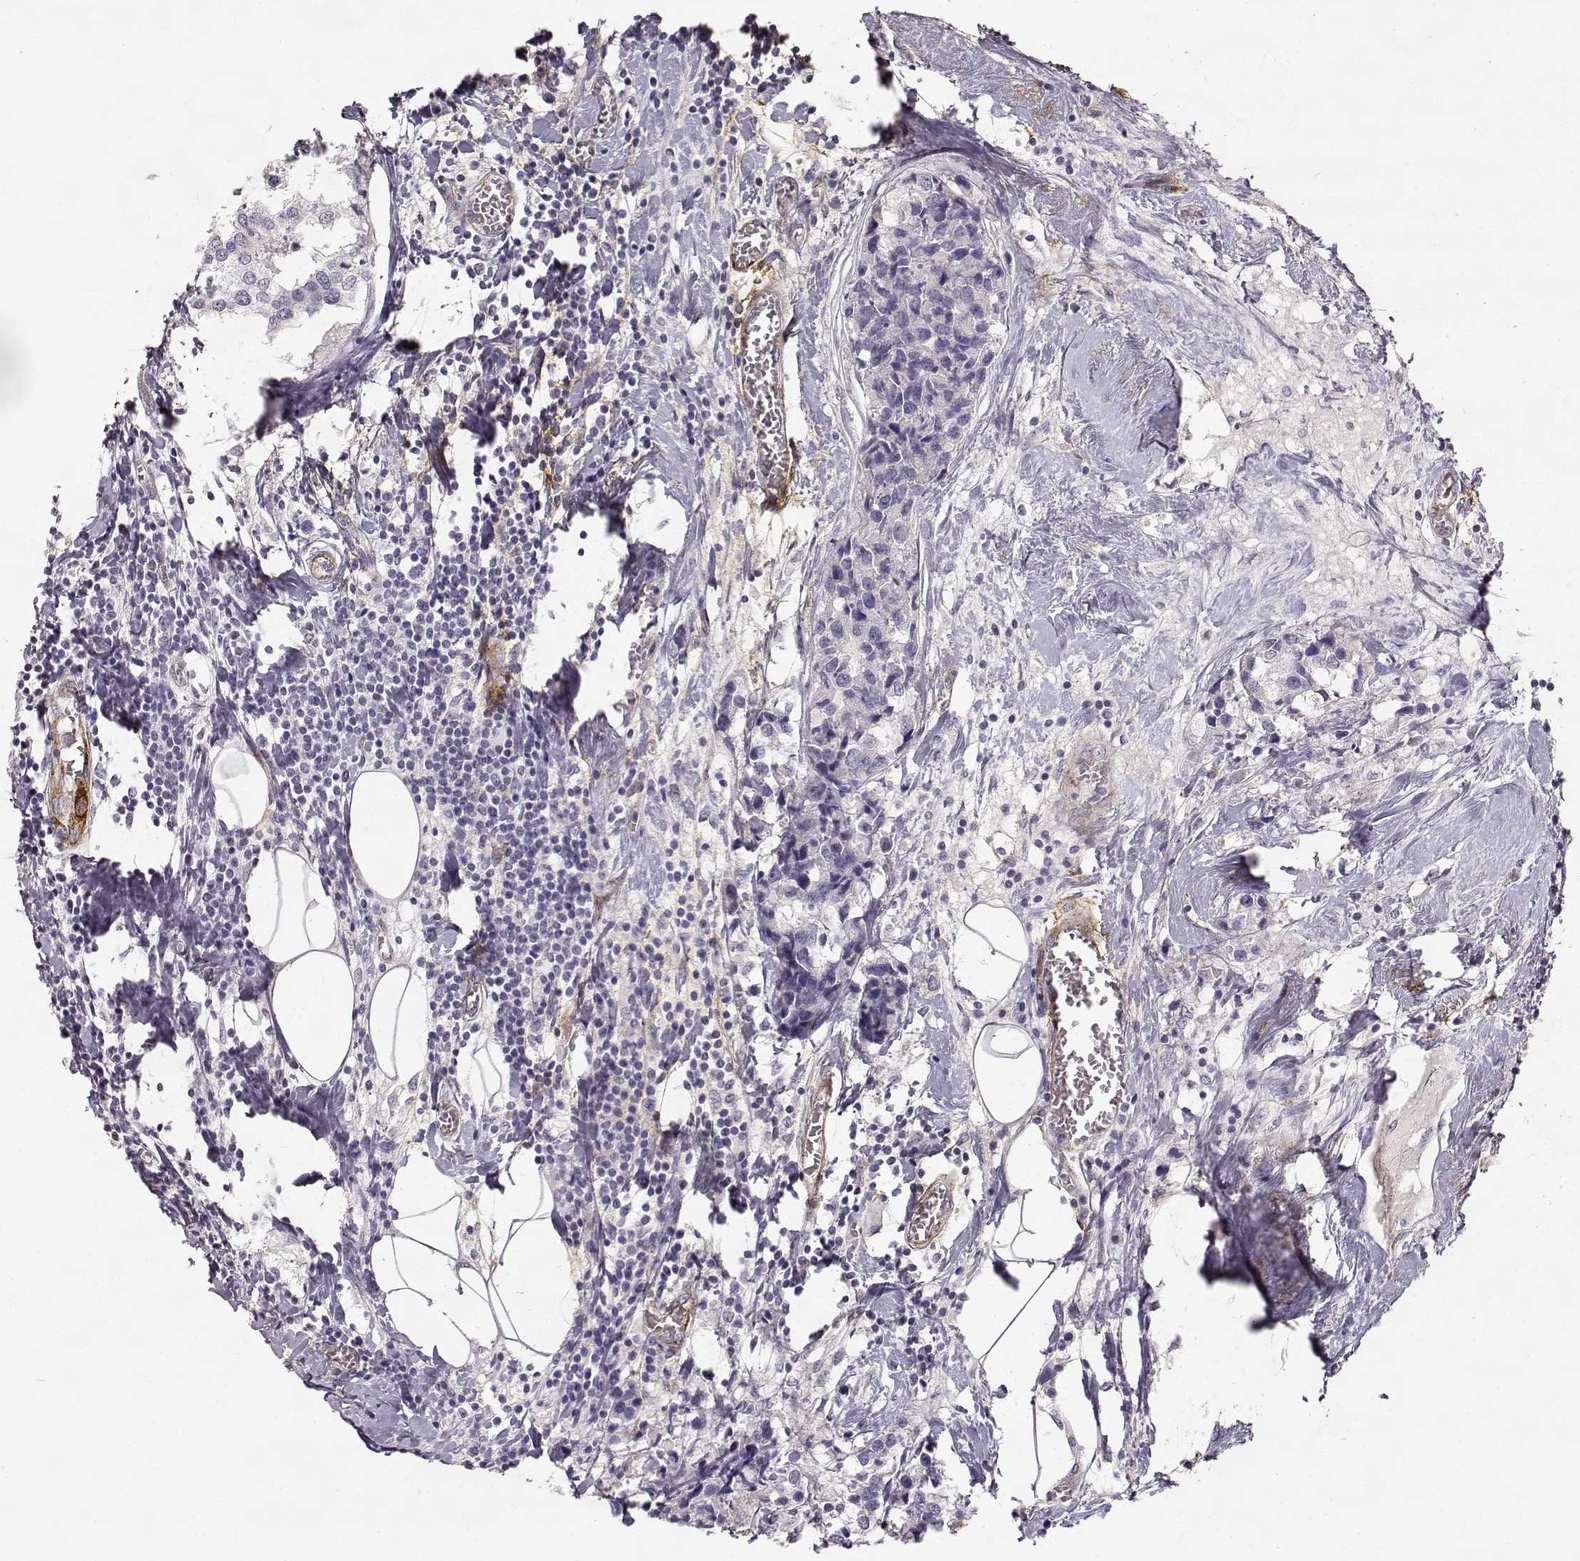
{"staining": {"intensity": "negative", "quantity": "none", "location": "none"}, "tissue": "breast cancer", "cell_type": "Tumor cells", "image_type": "cancer", "snomed": [{"axis": "morphology", "description": "Lobular carcinoma"}, {"axis": "topography", "description": "Breast"}], "caption": "IHC micrograph of neoplastic tissue: human breast cancer stained with DAB (3,3'-diaminobenzidine) displays no significant protein expression in tumor cells. (Stains: DAB immunohistochemistry (IHC) with hematoxylin counter stain, Microscopy: brightfield microscopy at high magnification).", "gene": "LAMC1", "patient": {"sex": "female", "age": 59}}